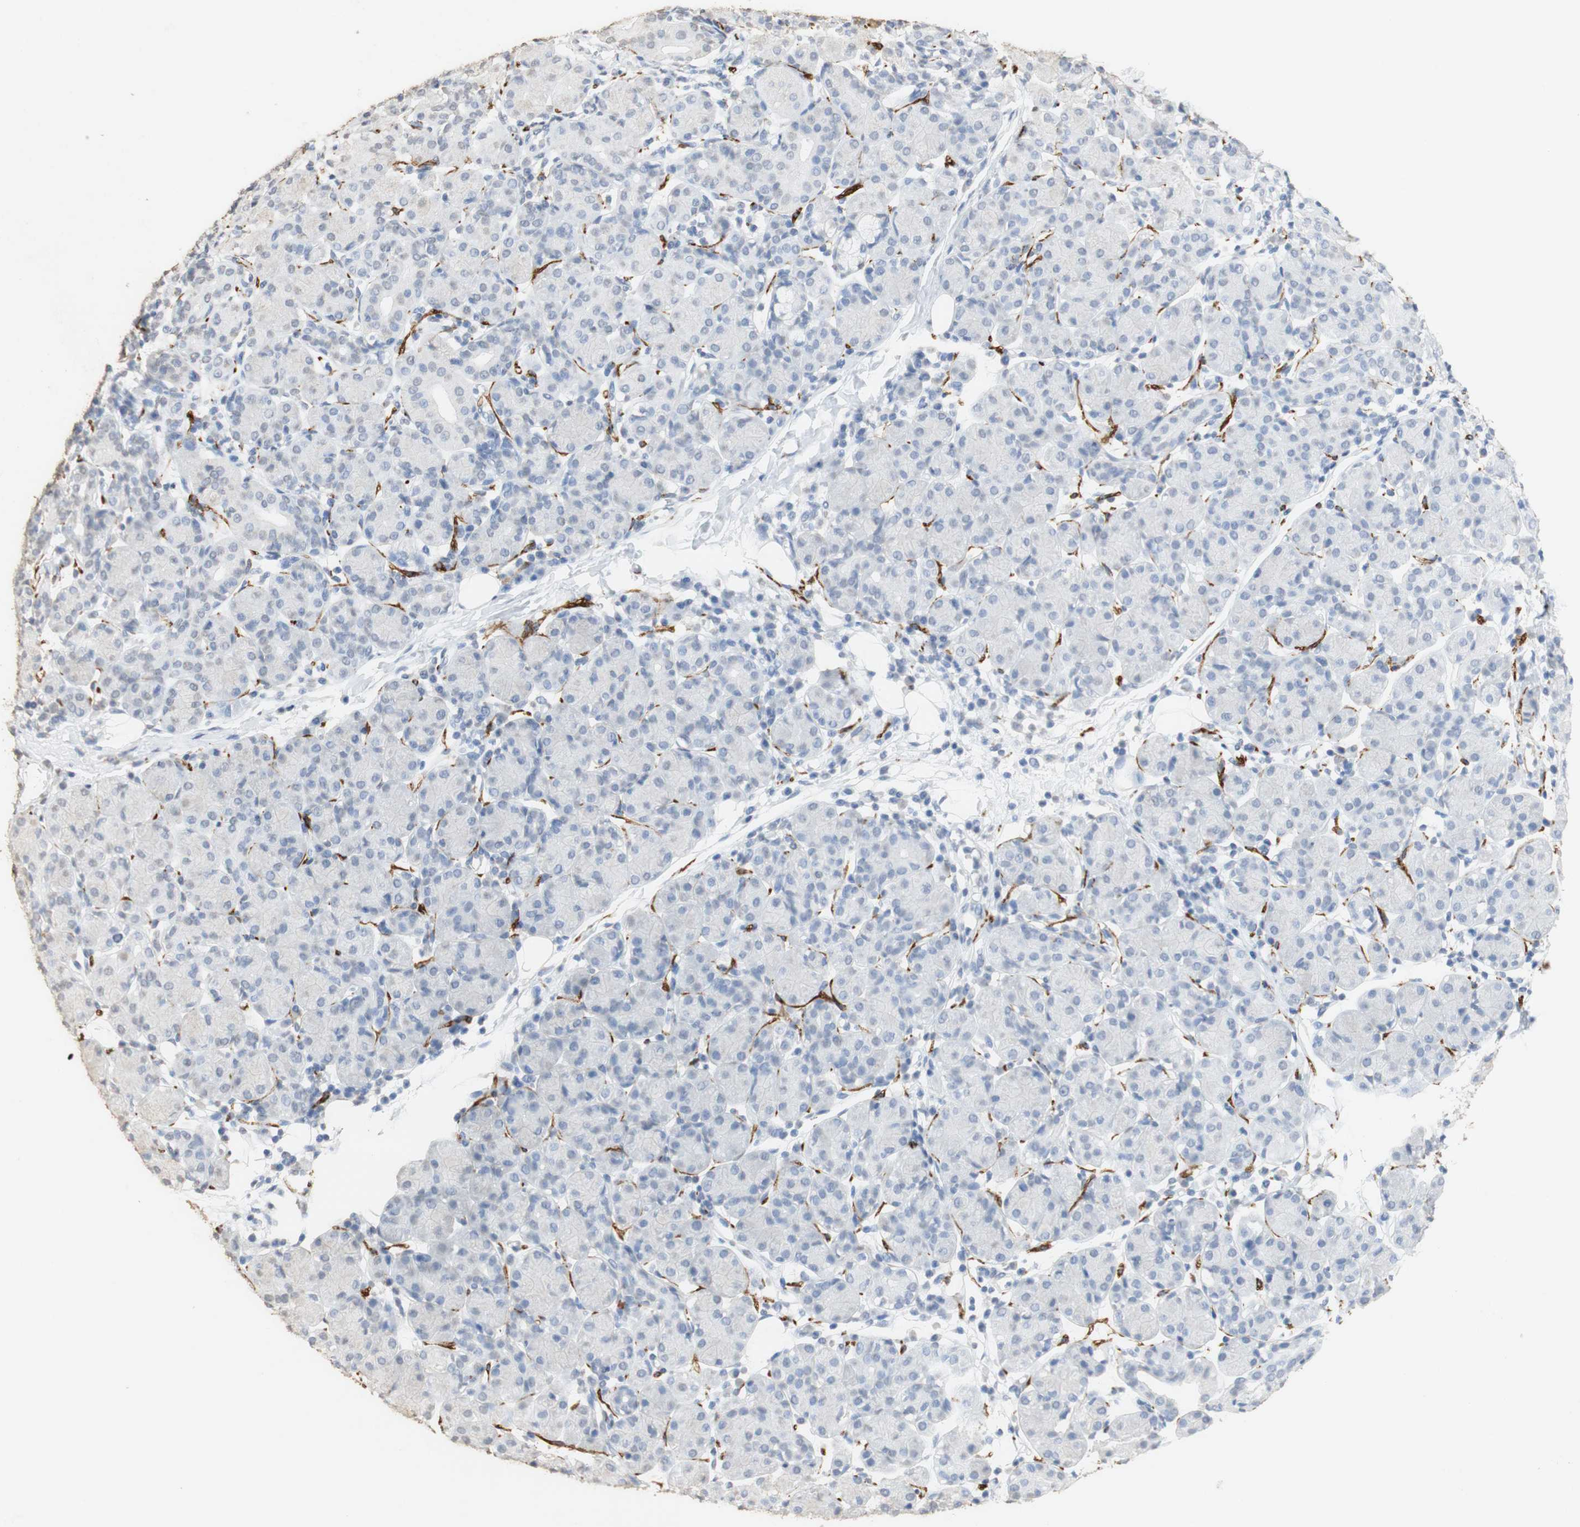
{"staining": {"intensity": "negative", "quantity": "none", "location": "none"}, "tissue": "salivary gland", "cell_type": "Glandular cells", "image_type": "normal", "snomed": [{"axis": "morphology", "description": "Normal tissue, NOS"}, {"axis": "morphology", "description": "Inflammation, NOS"}, {"axis": "topography", "description": "Lymph node"}, {"axis": "topography", "description": "Salivary gland"}], "caption": "DAB (3,3'-diaminobenzidine) immunohistochemical staining of benign salivary gland demonstrates no significant staining in glandular cells. The staining is performed using DAB brown chromogen with nuclei counter-stained in using hematoxylin.", "gene": "L1CAM", "patient": {"sex": "male", "age": 3}}